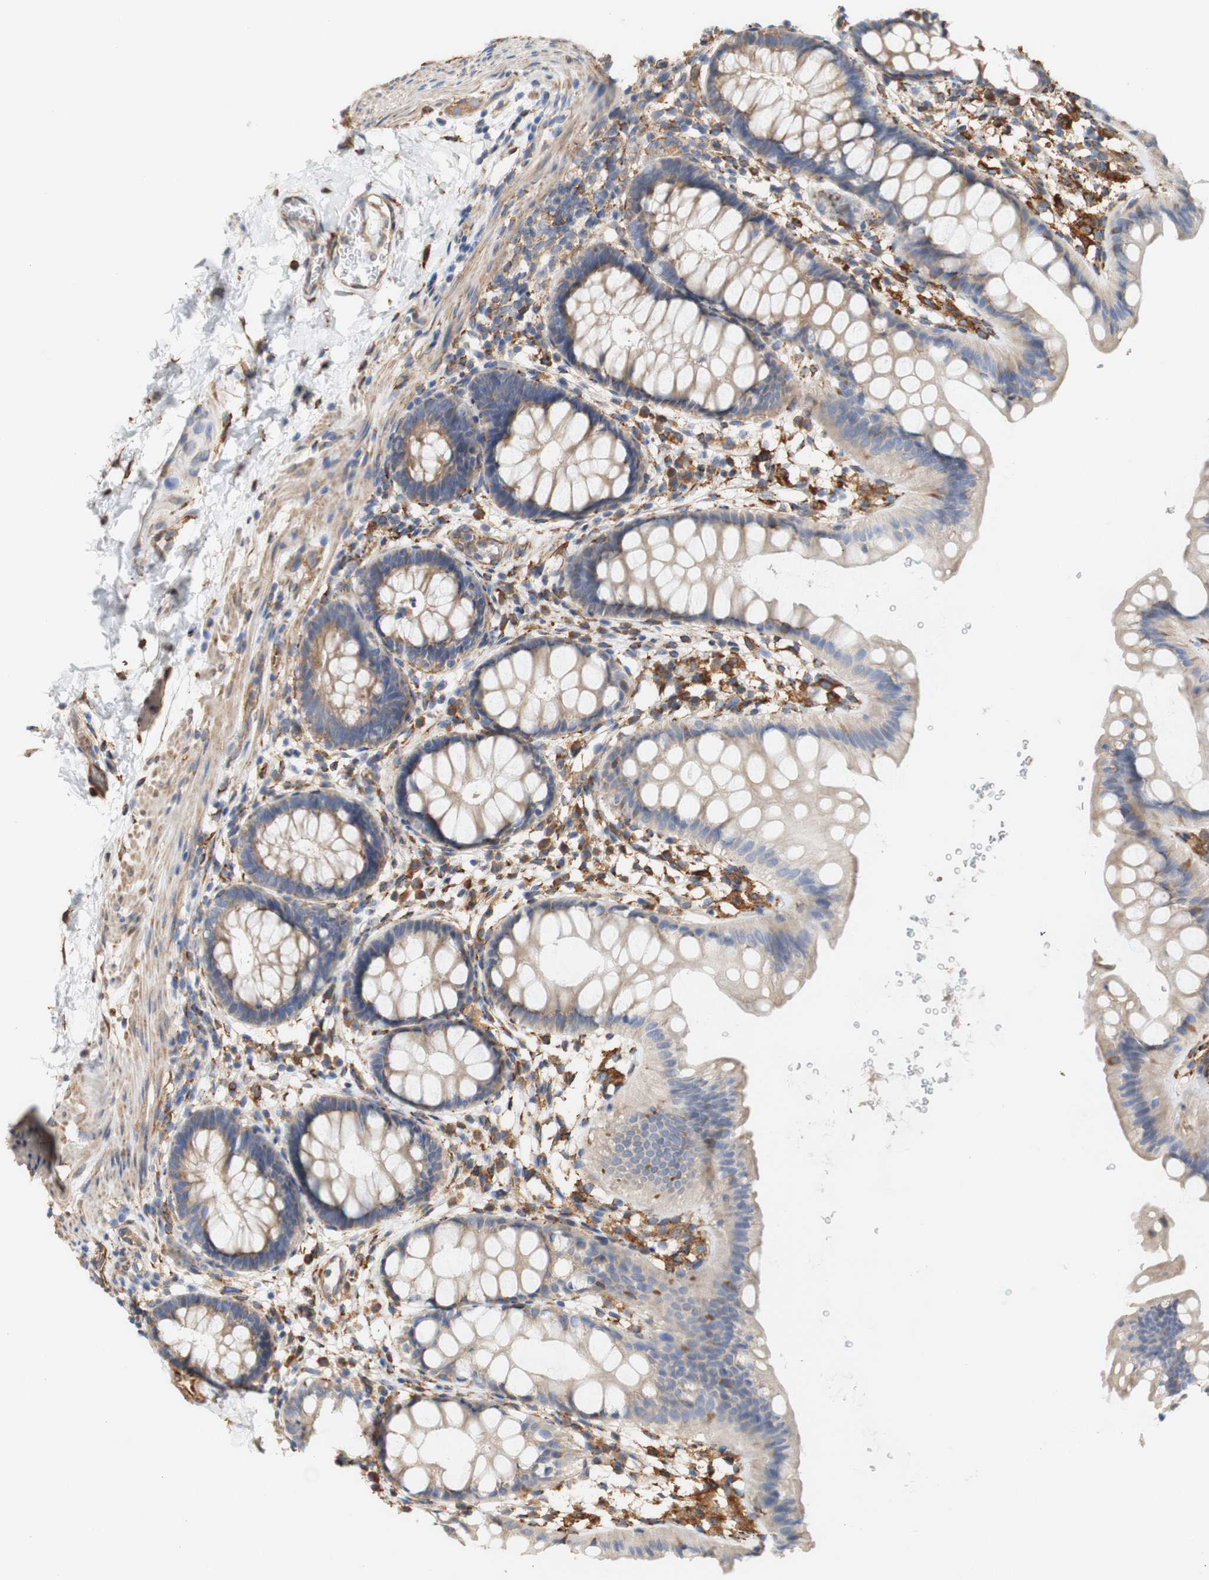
{"staining": {"intensity": "weak", "quantity": "25%-75%", "location": "cytoplasmic/membranous"}, "tissue": "rectum", "cell_type": "Glandular cells", "image_type": "normal", "snomed": [{"axis": "morphology", "description": "Normal tissue, NOS"}, {"axis": "topography", "description": "Rectum"}], "caption": "Brown immunohistochemical staining in normal rectum exhibits weak cytoplasmic/membranous expression in approximately 25%-75% of glandular cells.", "gene": "EIF2AK4", "patient": {"sex": "female", "age": 24}}